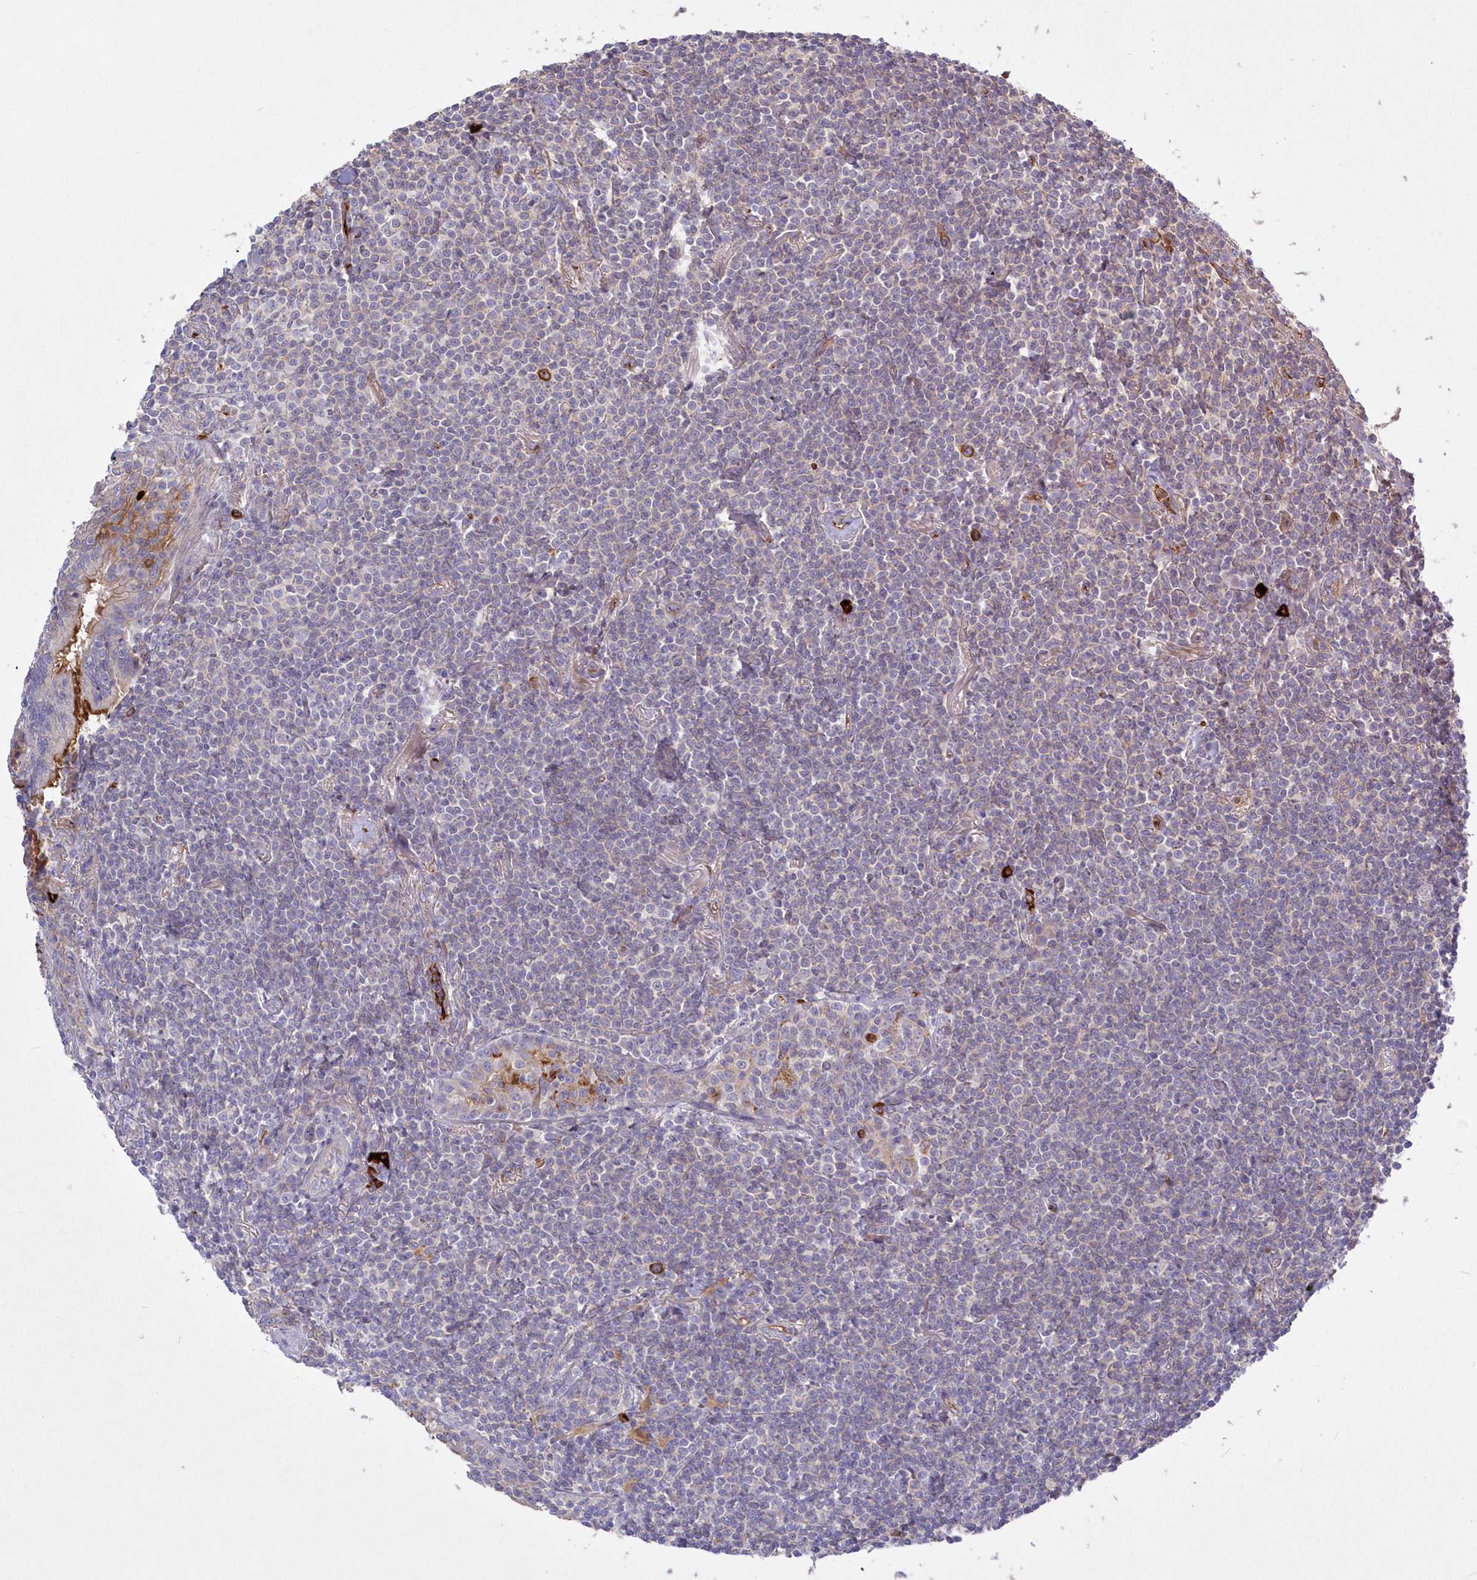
{"staining": {"intensity": "negative", "quantity": "none", "location": "none"}, "tissue": "lymphoma", "cell_type": "Tumor cells", "image_type": "cancer", "snomed": [{"axis": "morphology", "description": "Malignant lymphoma, non-Hodgkin's type, Low grade"}, {"axis": "topography", "description": "Lung"}], "caption": "DAB (3,3'-diaminobenzidine) immunohistochemical staining of human lymphoma shows no significant positivity in tumor cells.", "gene": "WBP1L", "patient": {"sex": "female", "age": 71}}